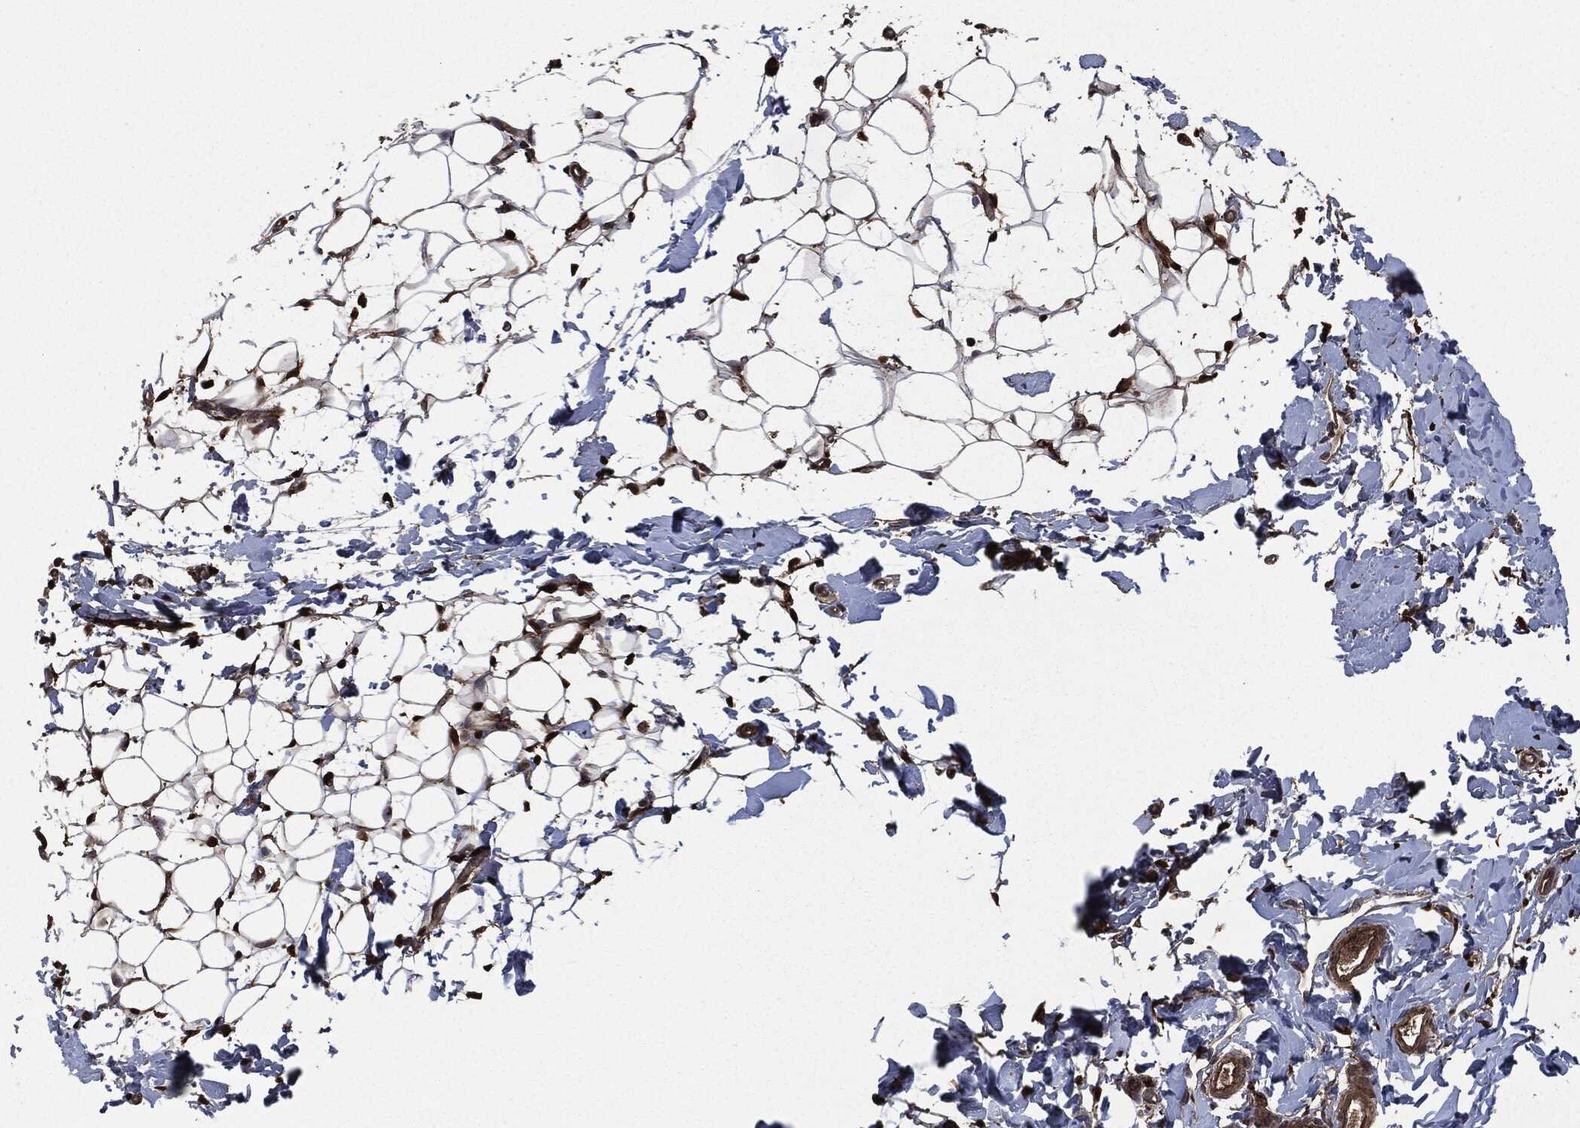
{"staining": {"intensity": "strong", "quantity": "<25%", "location": "cytoplasmic/membranous,nuclear"}, "tissue": "breast", "cell_type": "Adipocytes", "image_type": "normal", "snomed": [{"axis": "morphology", "description": "Normal tissue, NOS"}, {"axis": "topography", "description": "Breast"}], "caption": "Brown immunohistochemical staining in normal human breast displays strong cytoplasmic/membranous,nuclear positivity in approximately <25% of adipocytes. Using DAB (3,3'-diaminobenzidine) (brown) and hematoxylin (blue) stains, captured at high magnification using brightfield microscopy.", "gene": "CRABP2", "patient": {"sex": "female", "age": 37}}